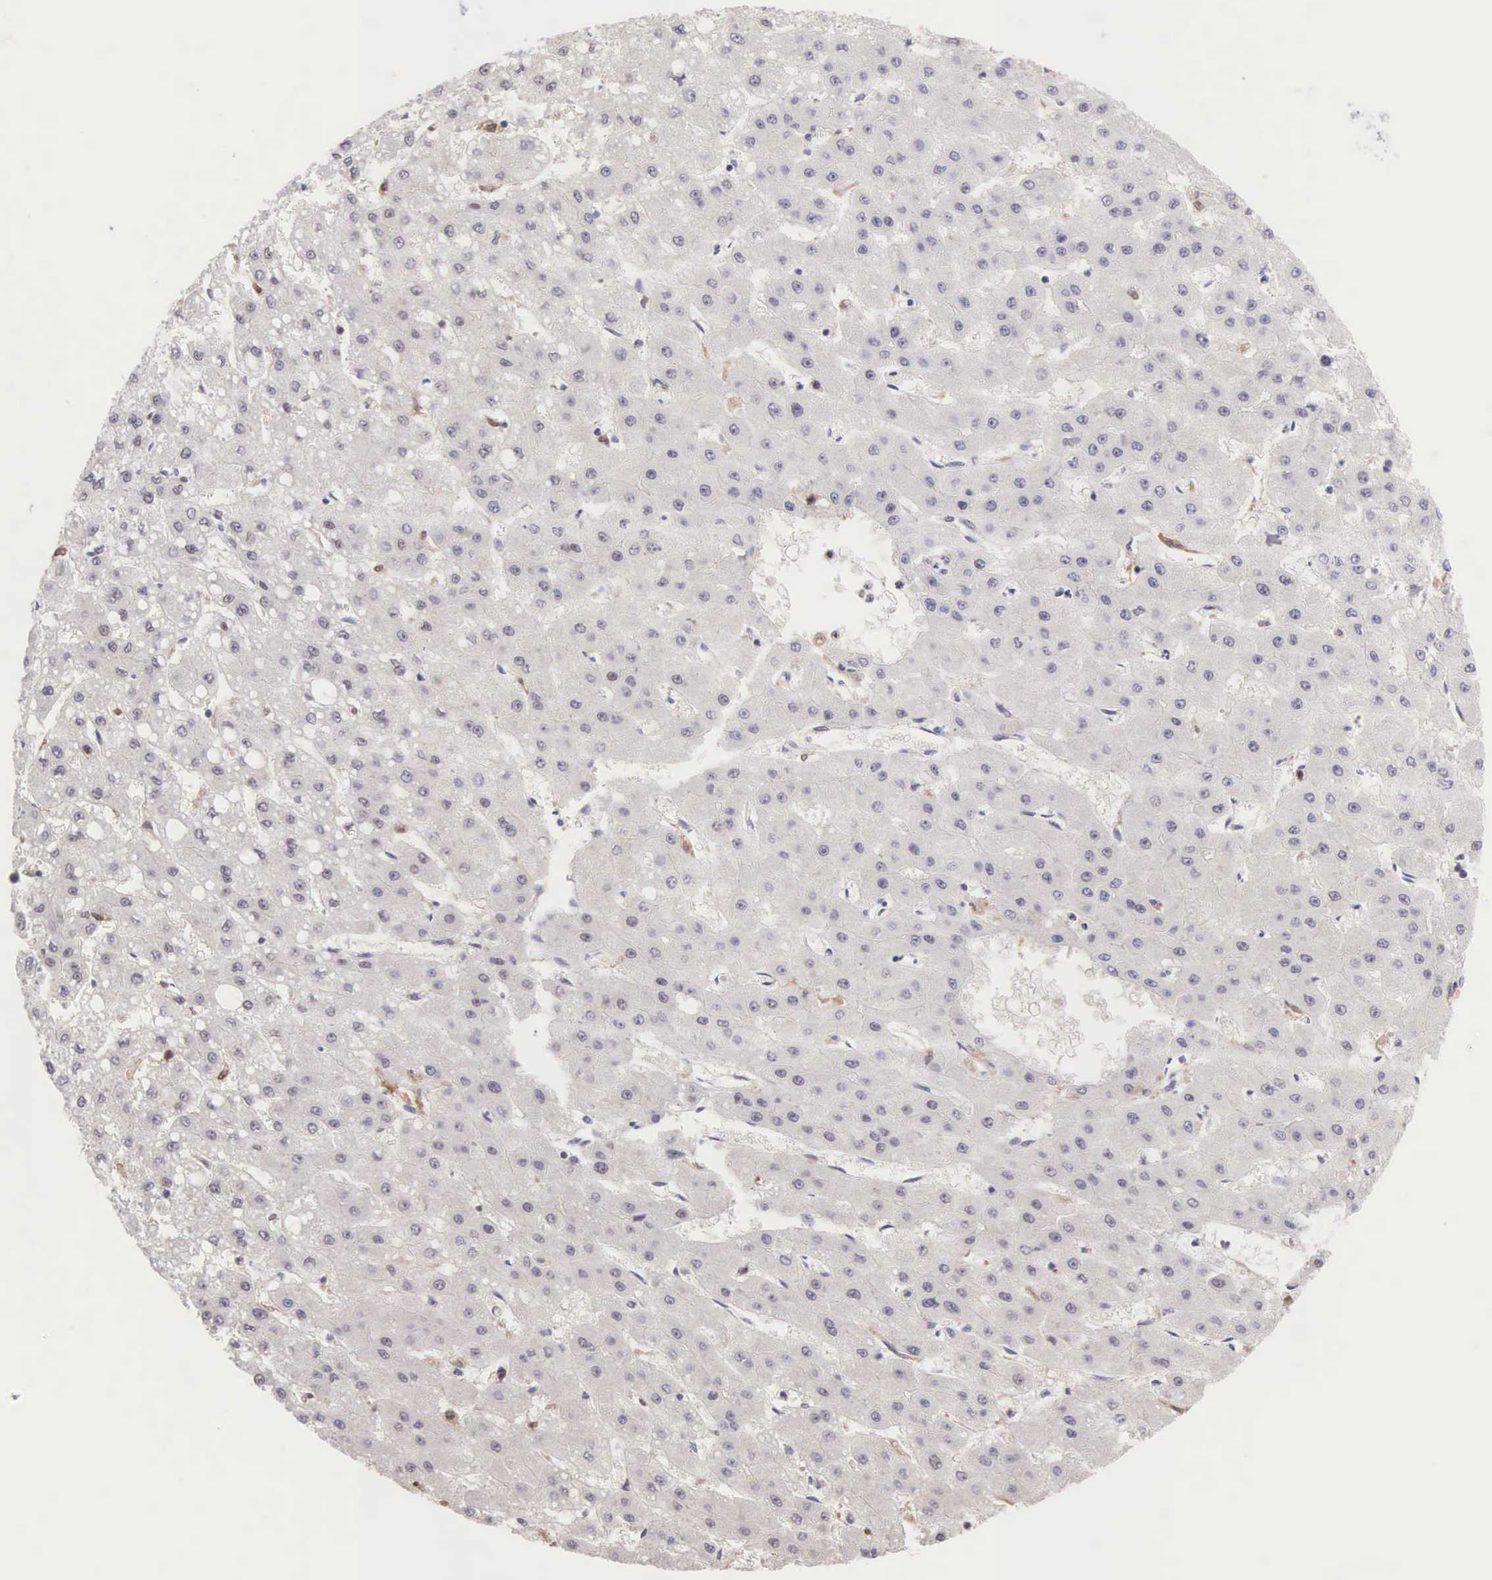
{"staining": {"intensity": "negative", "quantity": "none", "location": "none"}, "tissue": "liver cancer", "cell_type": "Tumor cells", "image_type": "cancer", "snomed": [{"axis": "morphology", "description": "Carcinoma, Hepatocellular, NOS"}, {"axis": "topography", "description": "Liver"}], "caption": "DAB immunohistochemical staining of liver cancer reveals no significant positivity in tumor cells.", "gene": "GRK3", "patient": {"sex": "female", "age": 52}}